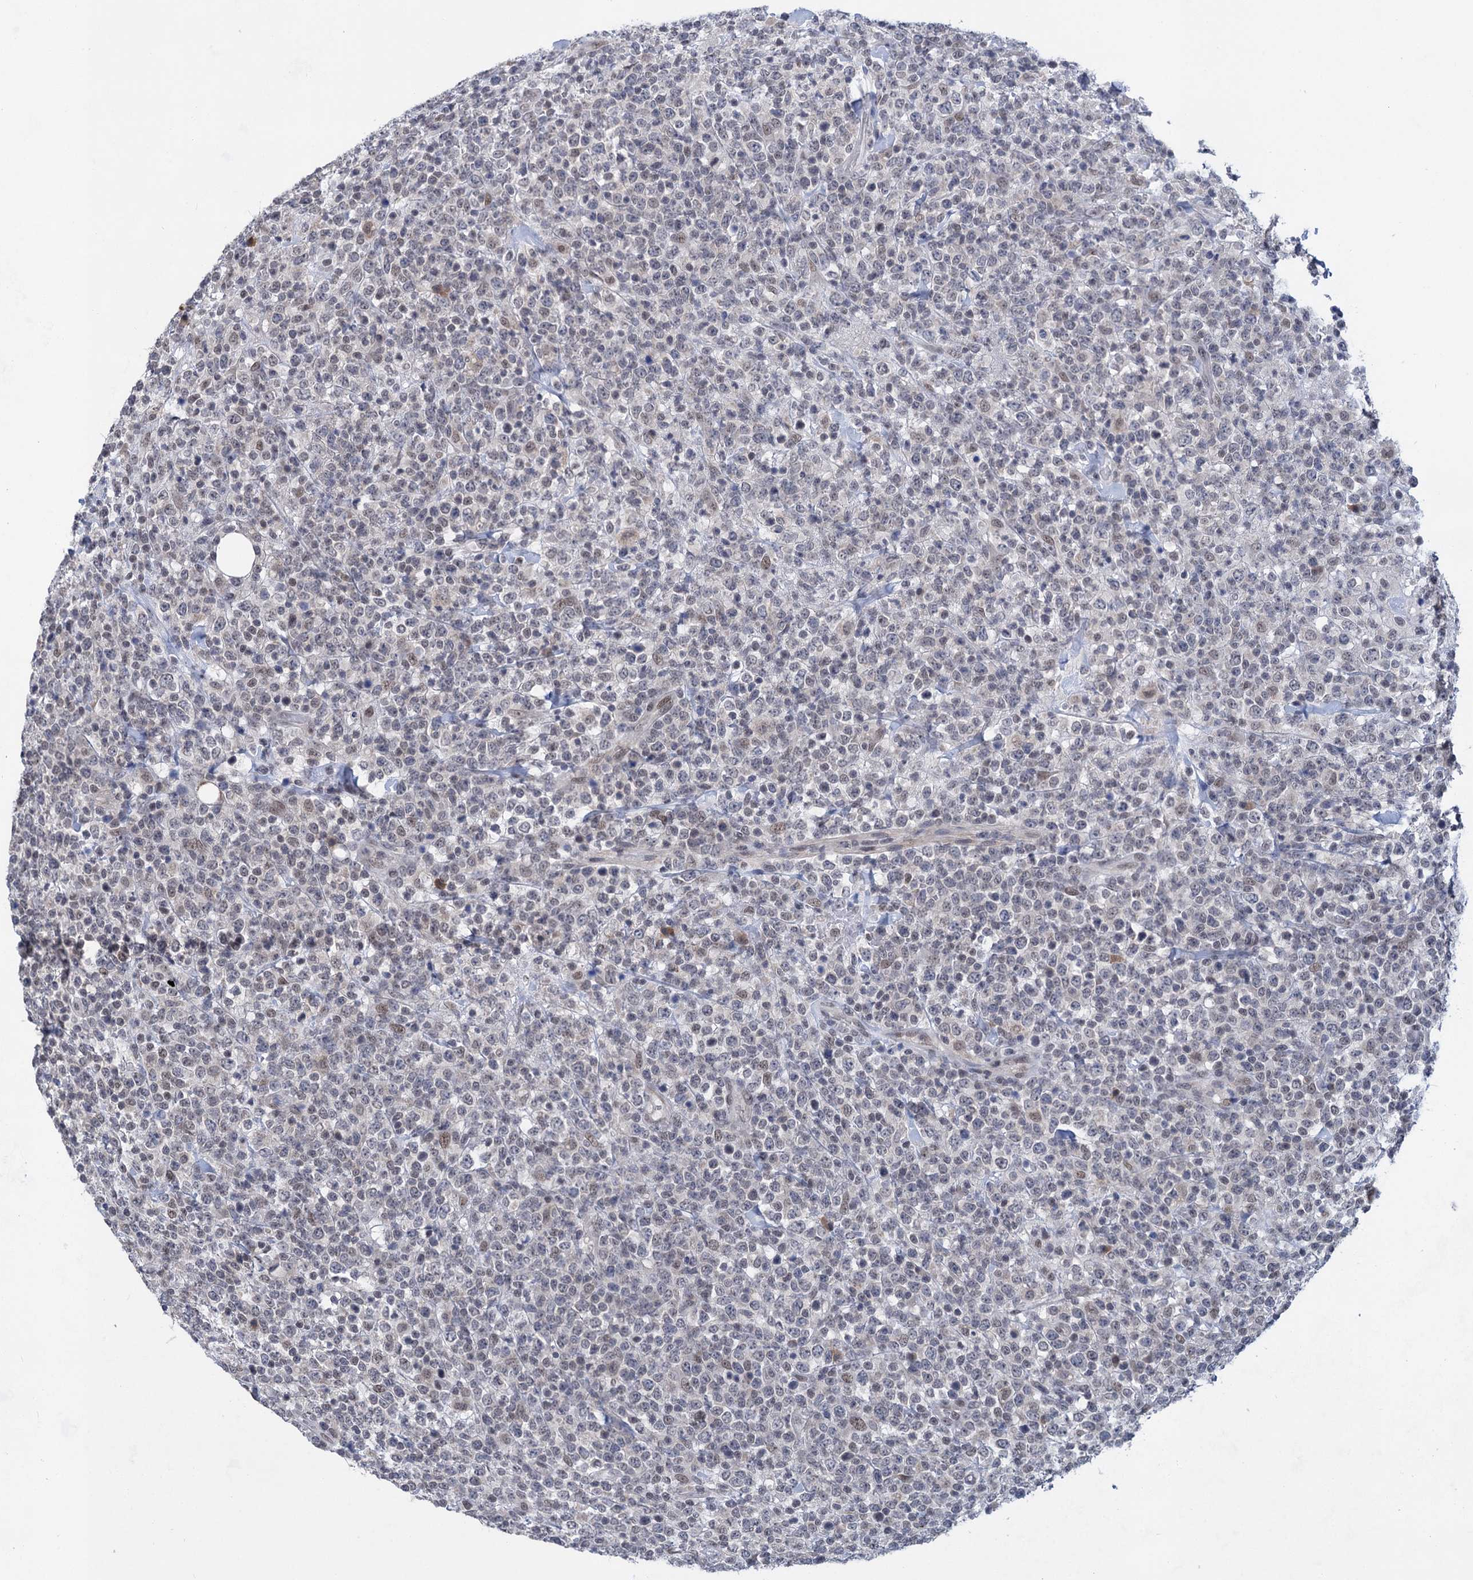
{"staining": {"intensity": "negative", "quantity": "none", "location": "none"}, "tissue": "lymphoma", "cell_type": "Tumor cells", "image_type": "cancer", "snomed": [{"axis": "morphology", "description": "Malignant lymphoma, non-Hodgkin's type, High grade"}, {"axis": "topography", "description": "Colon"}], "caption": "There is no significant staining in tumor cells of high-grade malignant lymphoma, non-Hodgkin's type. (DAB (3,3'-diaminobenzidine) IHC with hematoxylin counter stain).", "gene": "TTC17", "patient": {"sex": "female", "age": 53}}